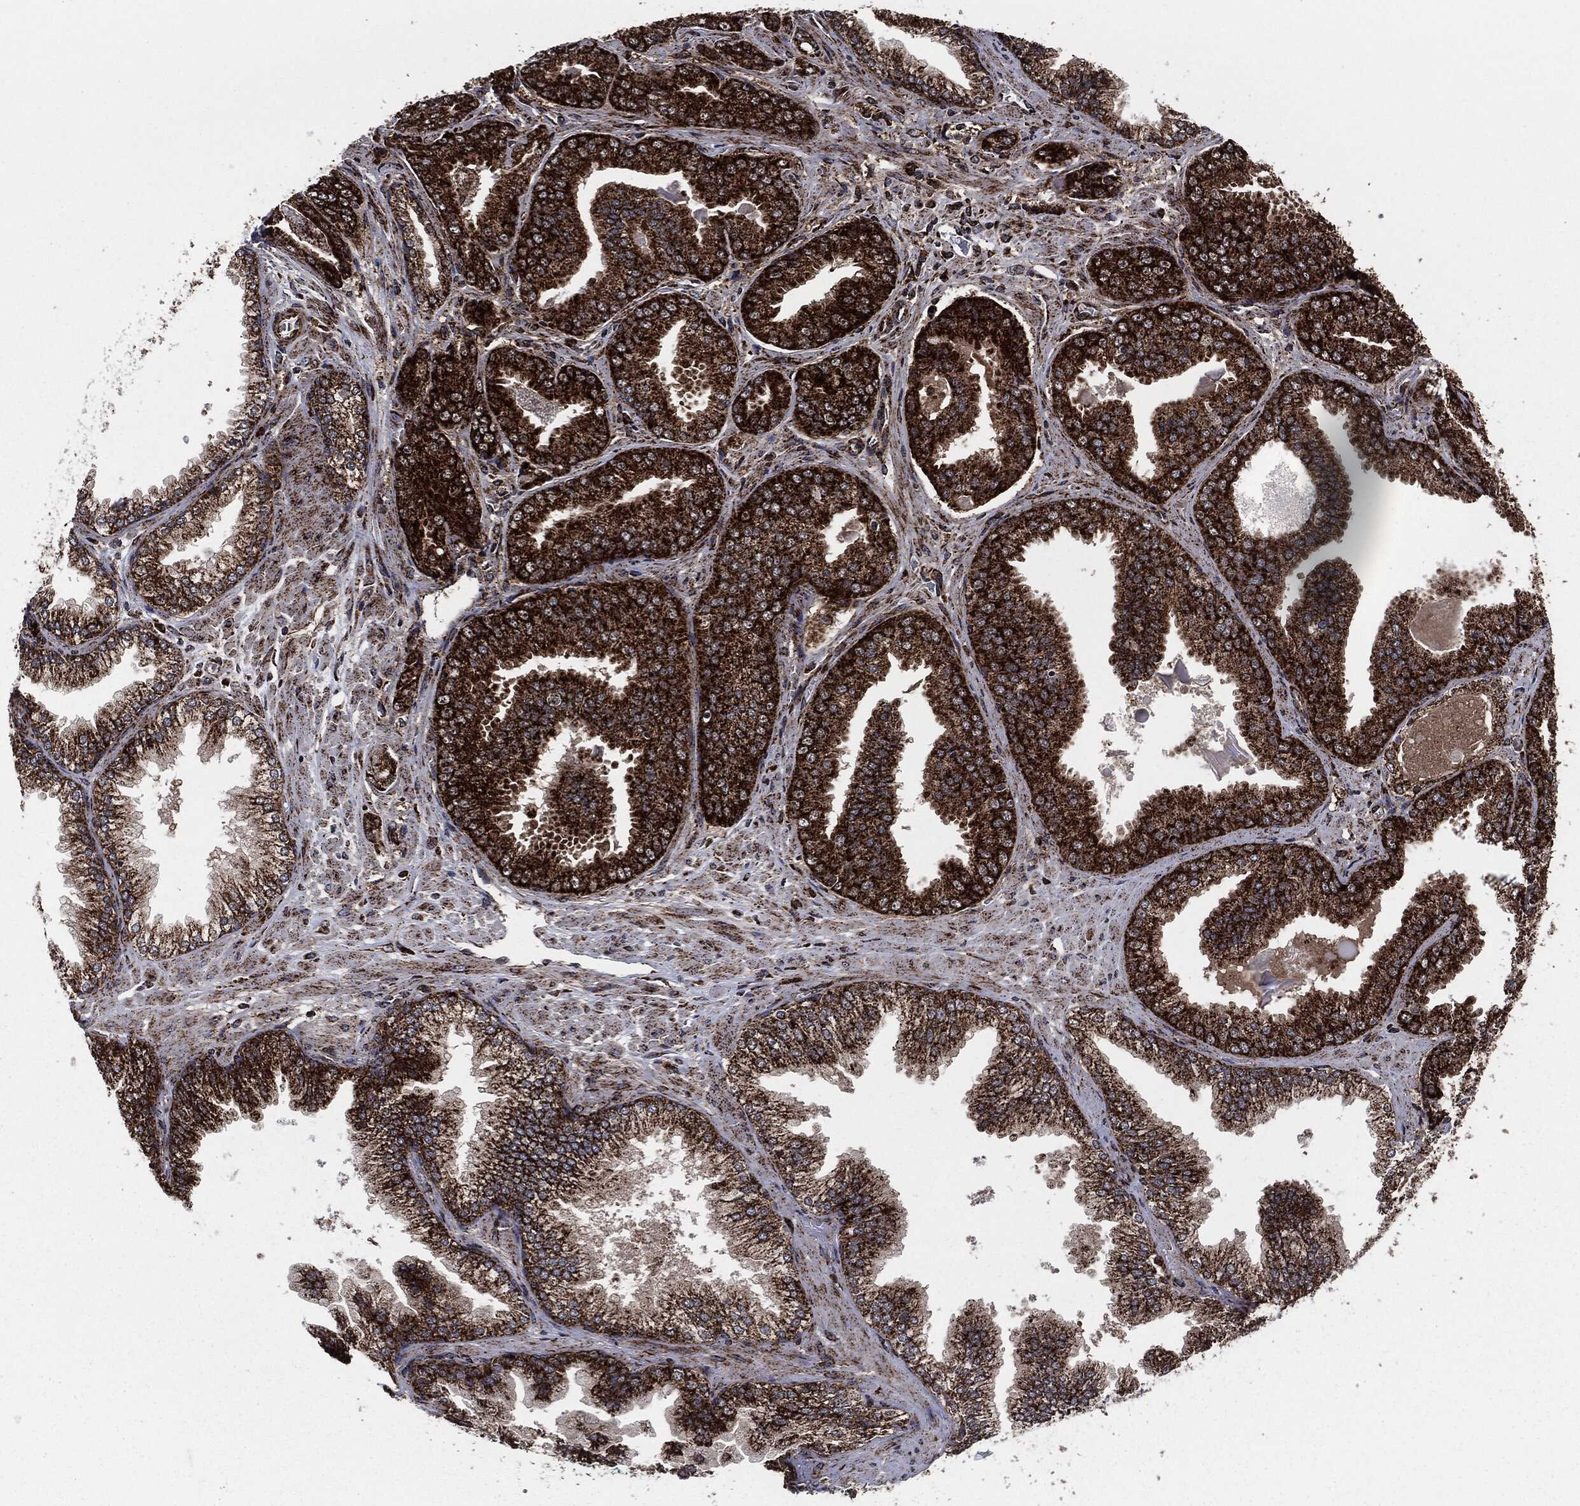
{"staining": {"intensity": "strong", "quantity": ">75%", "location": "cytoplasmic/membranous"}, "tissue": "prostate cancer", "cell_type": "Tumor cells", "image_type": "cancer", "snomed": [{"axis": "morphology", "description": "Adenocarcinoma, Low grade"}, {"axis": "topography", "description": "Prostate"}], "caption": "The photomicrograph displays a brown stain indicating the presence of a protein in the cytoplasmic/membranous of tumor cells in prostate cancer.", "gene": "FH", "patient": {"sex": "male", "age": 72}}